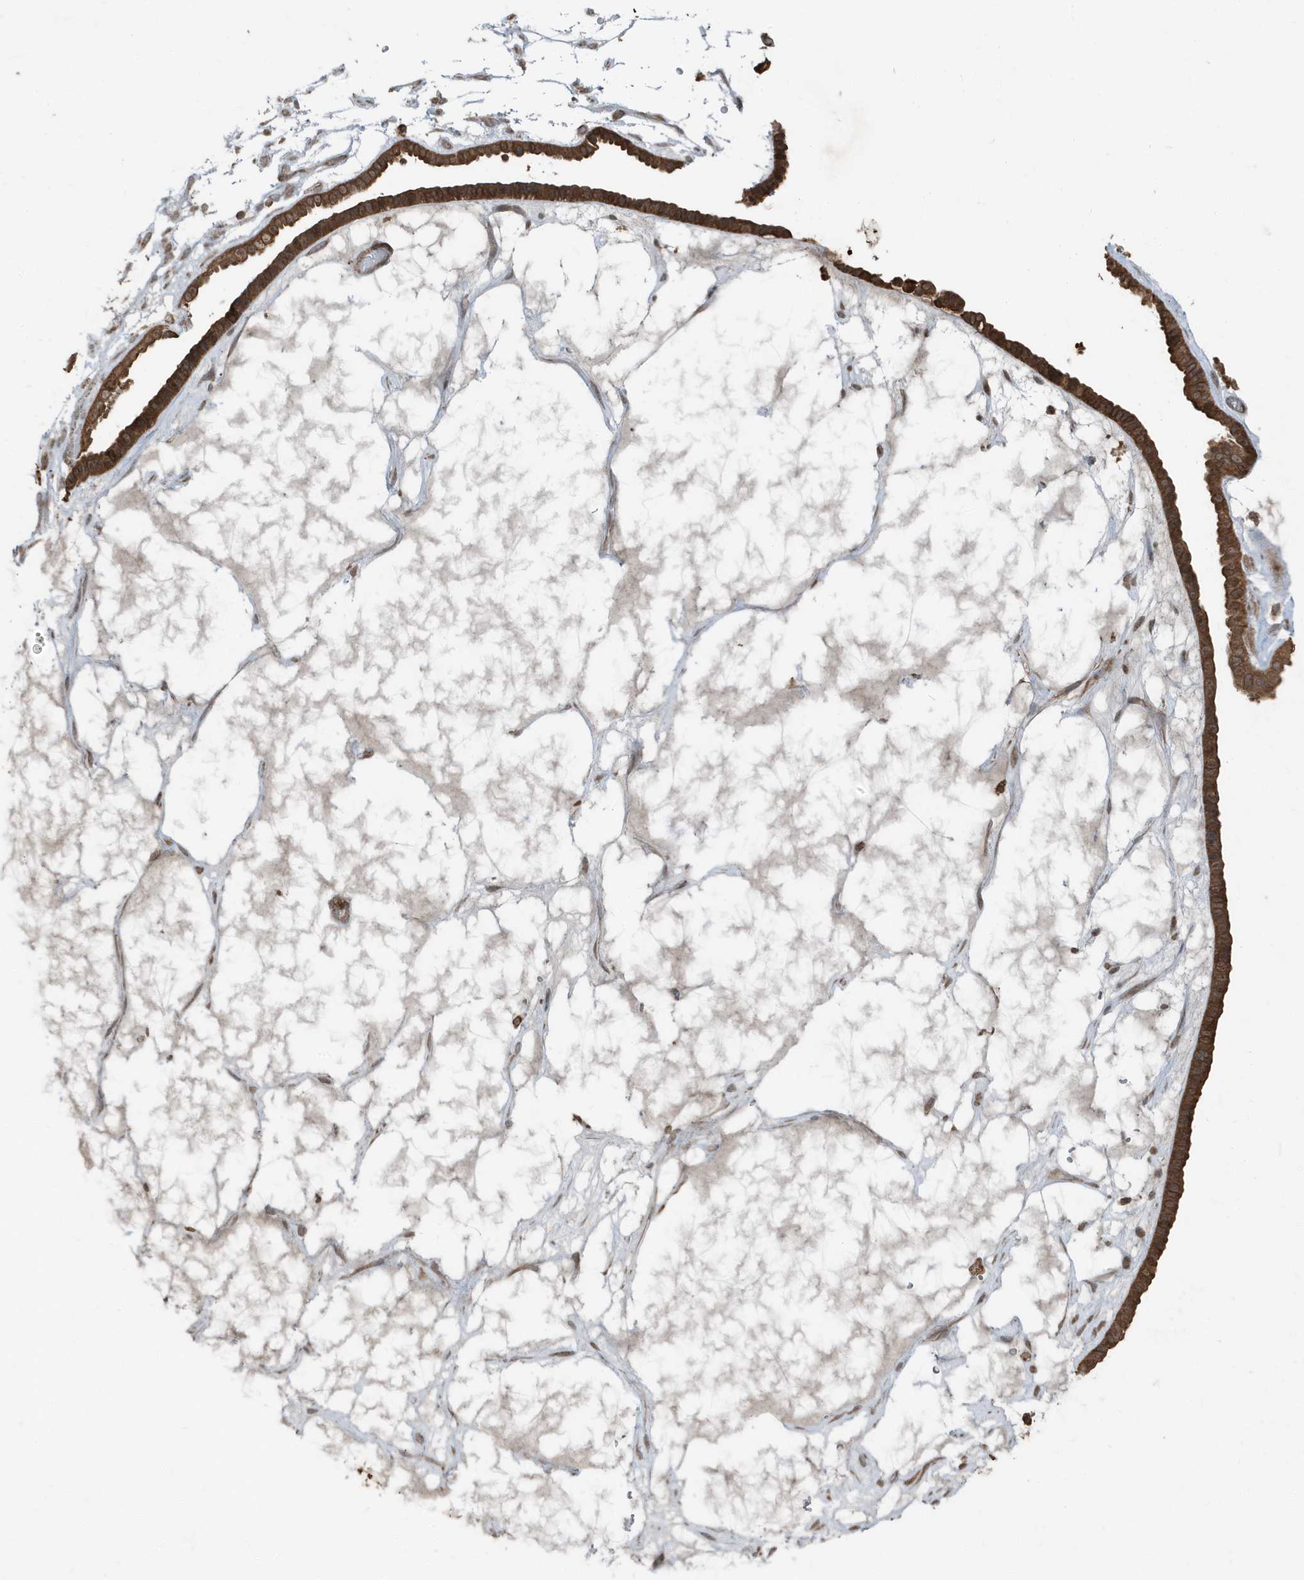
{"staining": {"intensity": "strong", "quantity": ">75%", "location": "cytoplasmic/membranous"}, "tissue": "ovarian cancer", "cell_type": "Tumor cells", "image_type": "cancer", "snomed": [{"axis": "morphology", "description": "Cystadenocarcinoma, serous, NOS"}, {"axis": "topography", "description": "Ovary"}], "caption": "This histopathology image shows ovarian serous cystadenocarcinoma stained with immunohistochemistry (IHC) to label a protein in brown. The cytoplasmic/membranous of tumor cells show strong positivity for the protein. Nuclei are counter-stained blue.", "gene": "AZI2", "patient": {"sex": "female", "age": 56}}